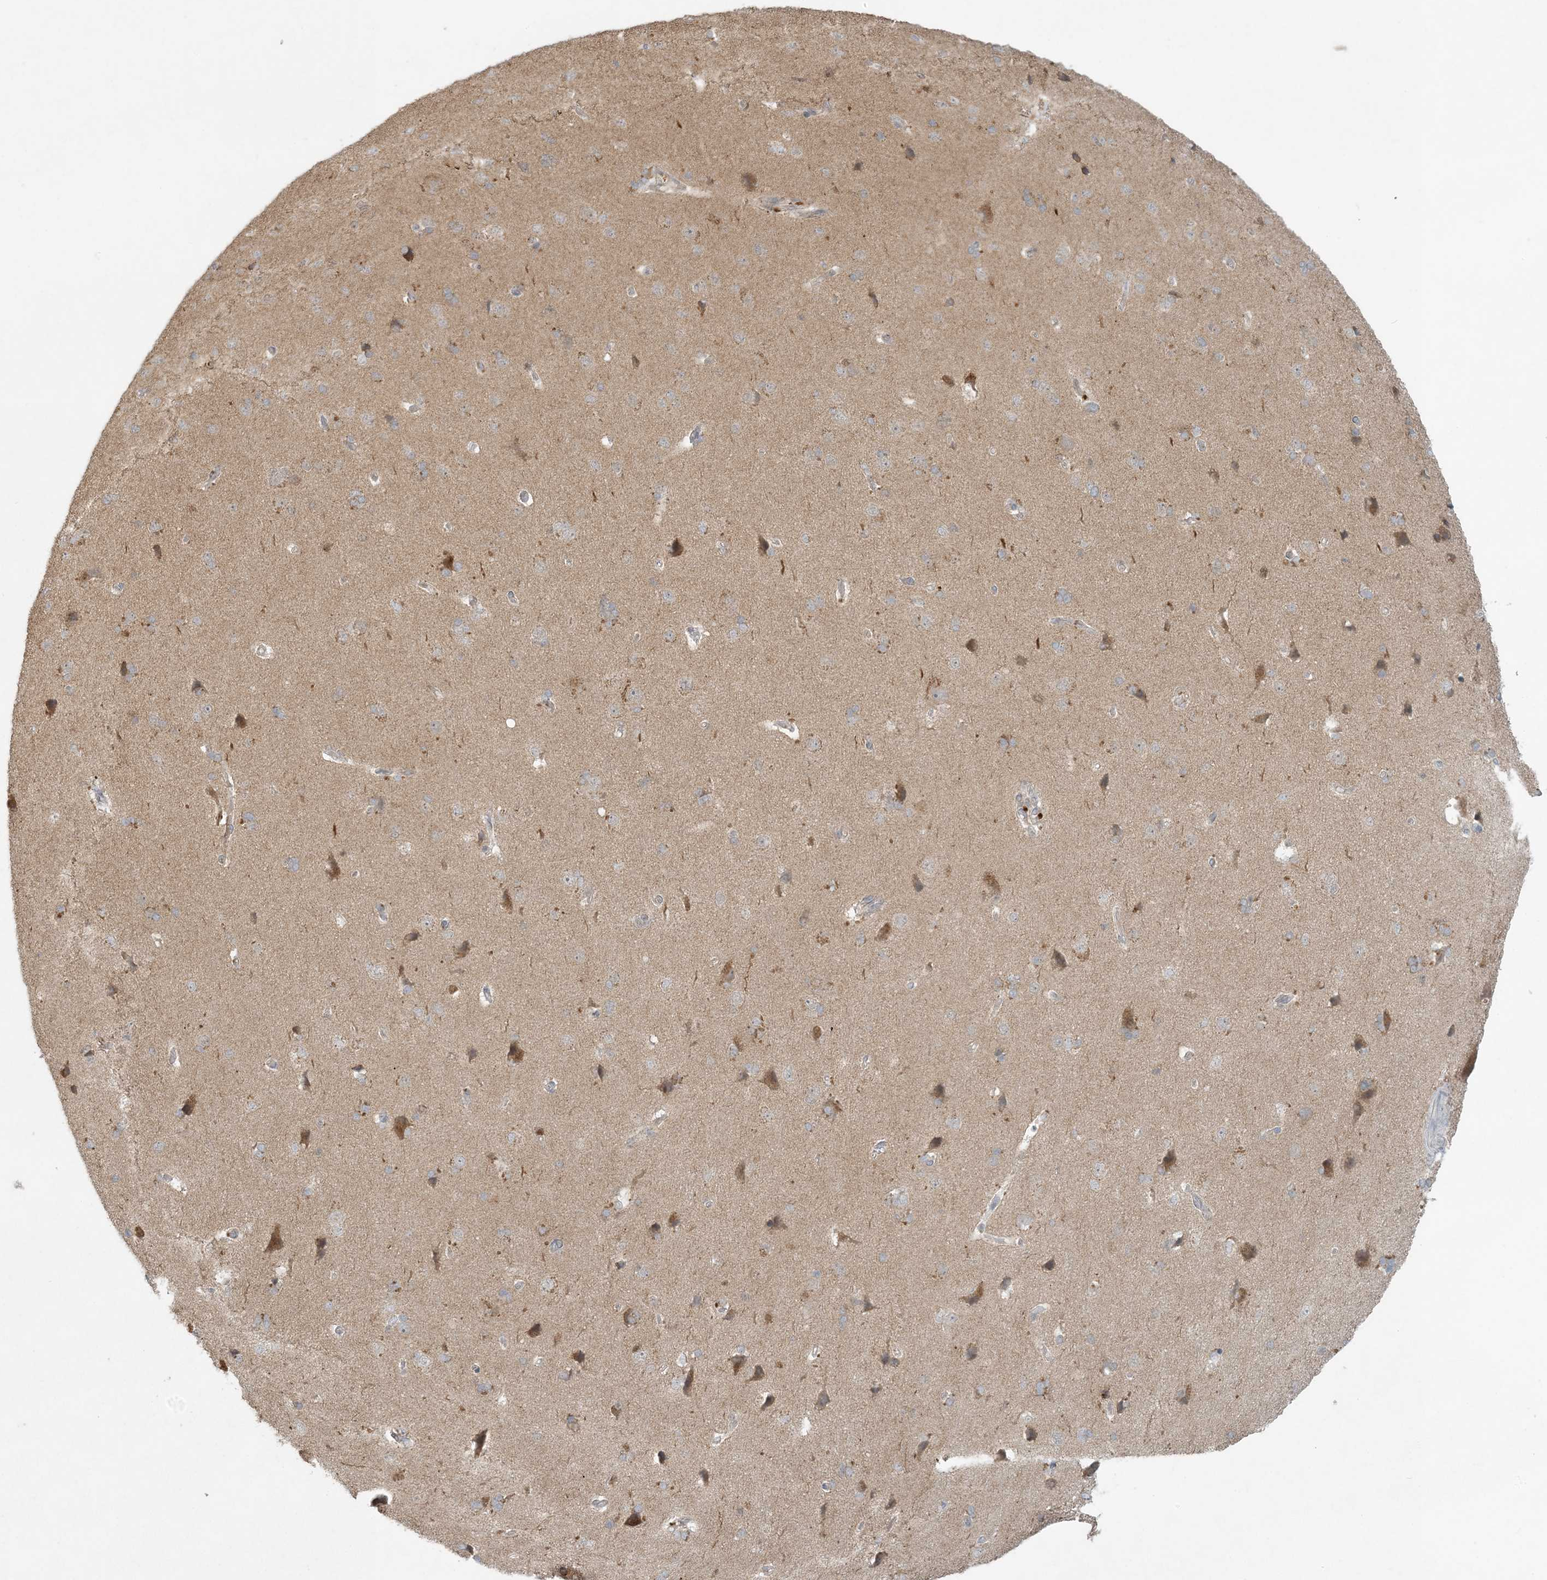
{"staining": {"intensity": "negative", "quantity": "none", "location": "none"}, "tissue": "cerebral cortex", "cell_type": "Endothelial cells", "image_type": "normal", "snomed": [{"axis": "morphology", "description": "Normal tissue, NOS"}, {"axis": "topography", "description": "Cerebral cortex"}], "caption": "Immunohistochemical staining of normal human cerebral cortex shows no significant positivity in endothelial cells.", "gene": "CTDNEP1", "patient": {"sex": "male", "age": 62}}